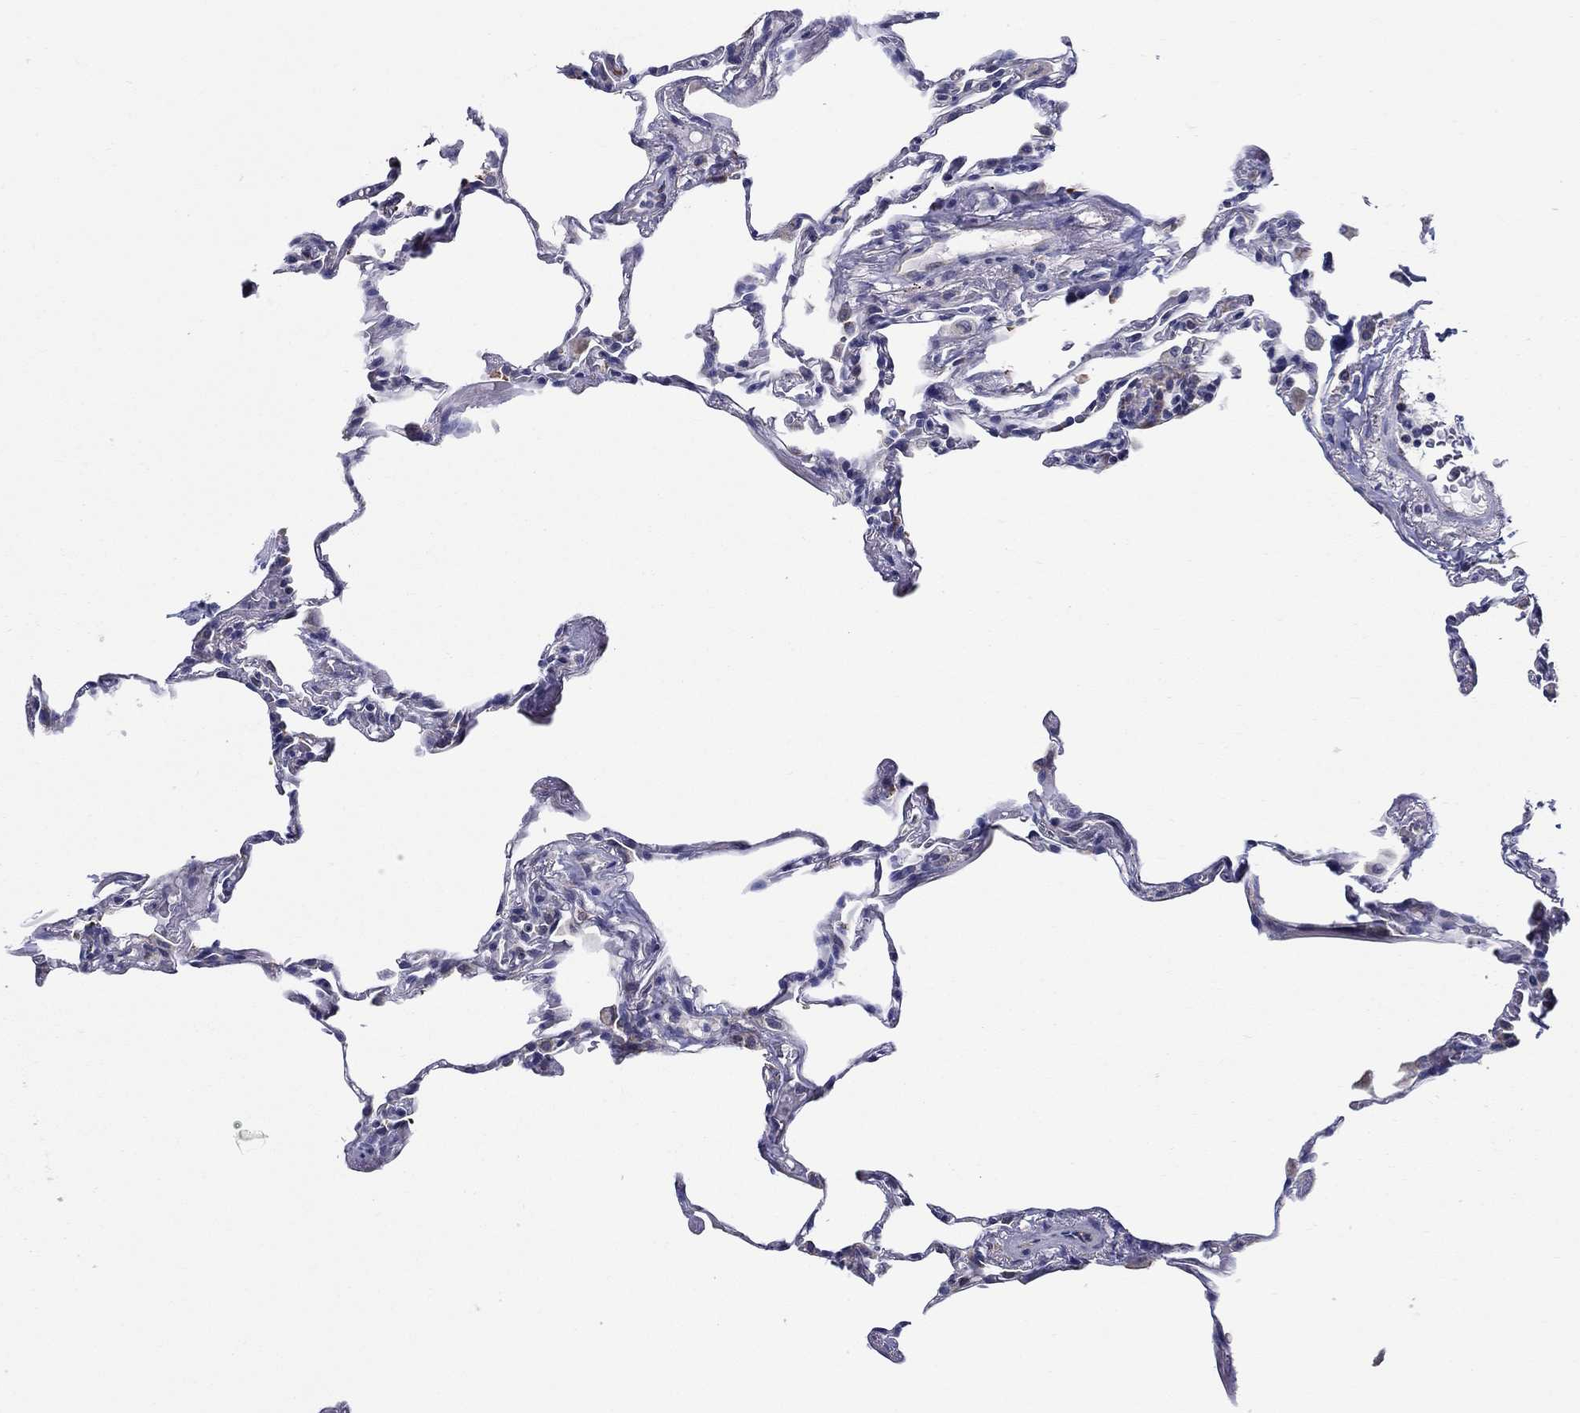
{"staining": {"intensity": "negative", "quantity": "none", "location": "none"}, "tissue": "lung", "cell_type": "Alveolar cells", "image_type": "normal", "snomed": [{"axis": "morphology", "description": "Normal tissue, NOS"}, {"axis": "topography", "description": "Lung"}], "caption": "DAB (3,3'-diaminobenzidine) immunohistochemical staining of benign human lung shows no significant positivity in alveolar cells.", "gene": "QRFPR", "patient": {"sex": "female", "age": 57}}